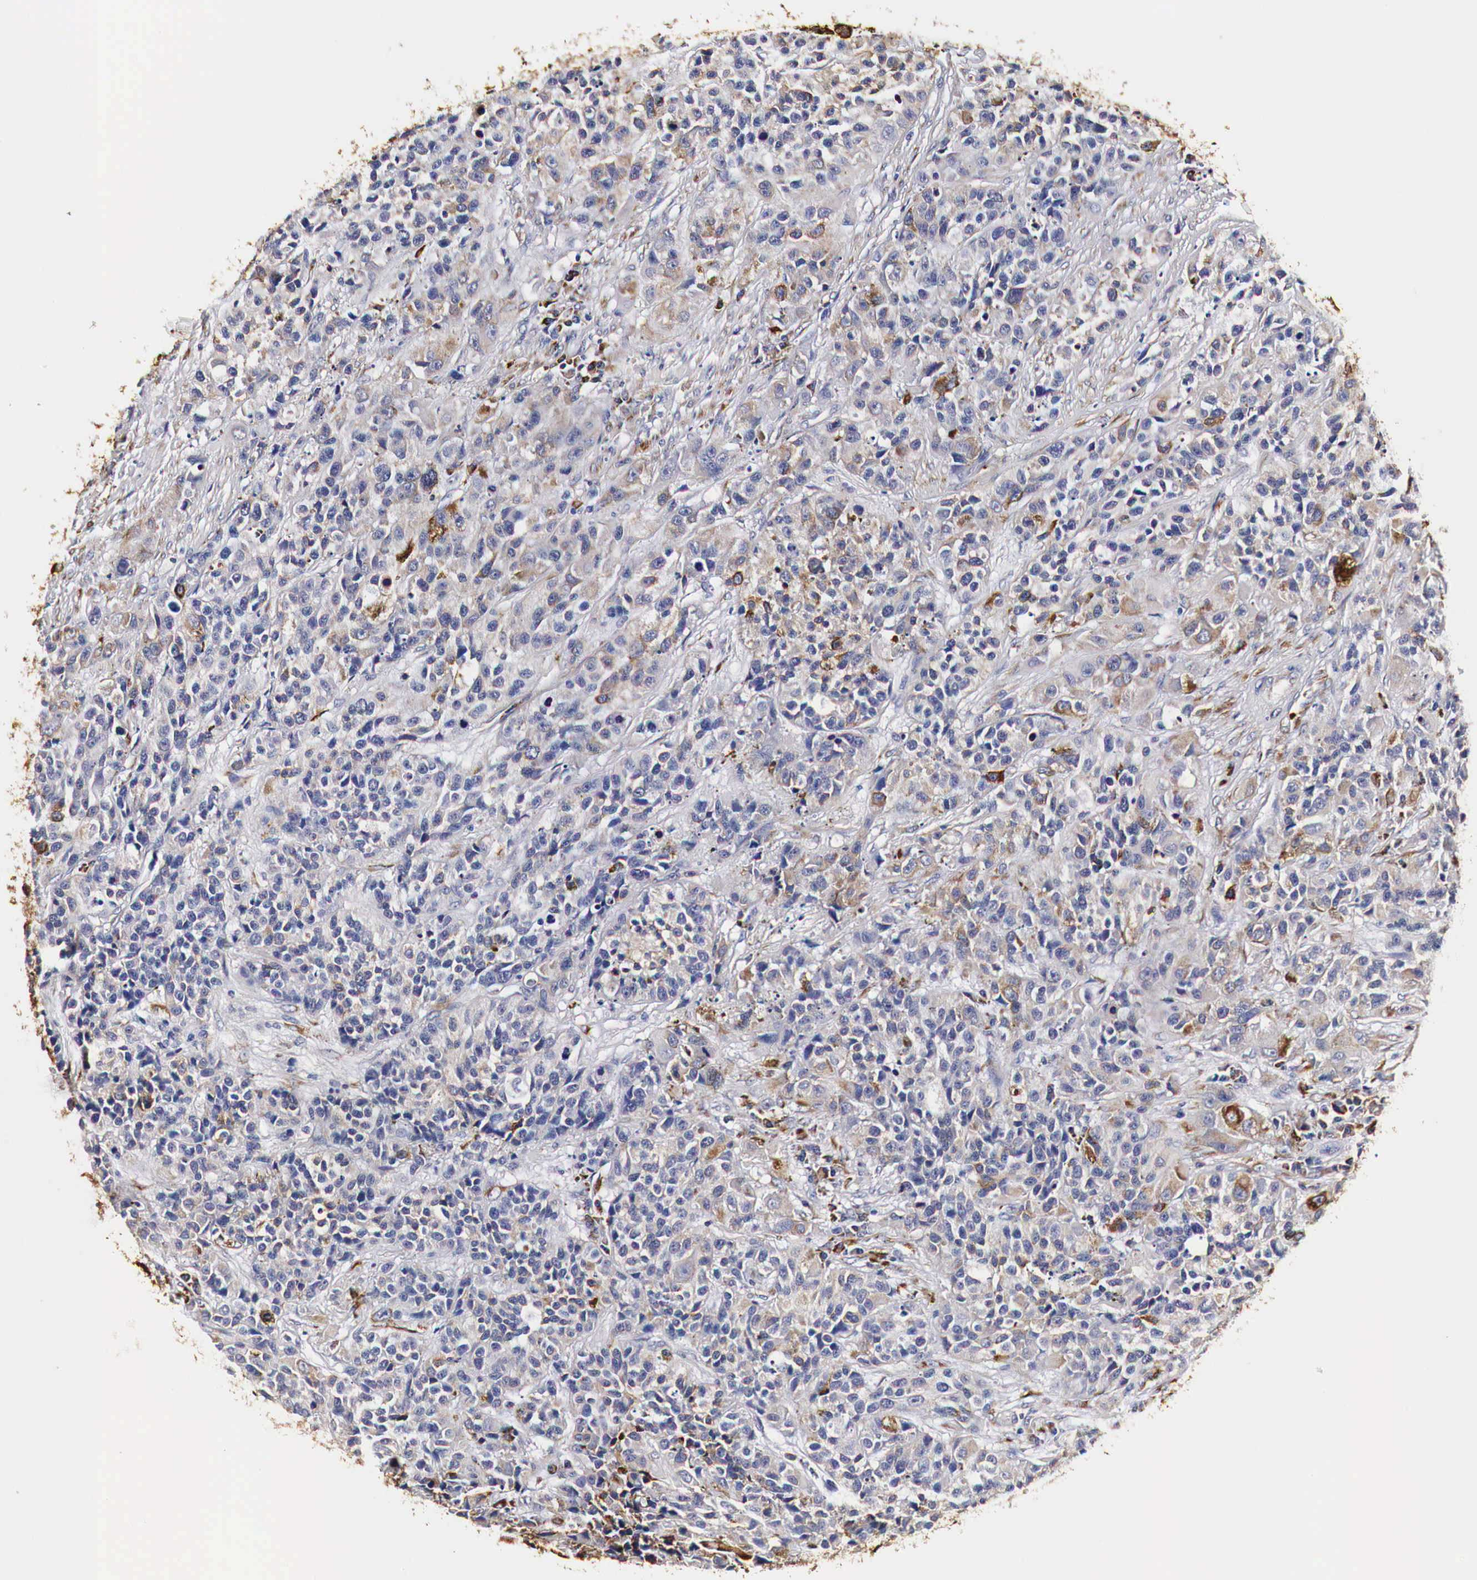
{"staining": {"intensity": "moderate", "quantity": "25%-75%", "location": "cytoplasmic/membranous"}, "tissue": "urothelial cancer", "cell_type": "Tumor cells", "image_type": "cancer", "snomed": [{"axis": "morphology", "description": "Urothelial carcinoma, High grade"}, {"axis": "topography", "description": "Urinary bladder"}], "caption": "Tumor cells exhibit medium levels of moderate cytoplasmic/membranous staining in approximately 25%-75% of cells in human urothelial cancer.", "gene": "CKAP4", "patient": {"sex": "female", "age": 81}}